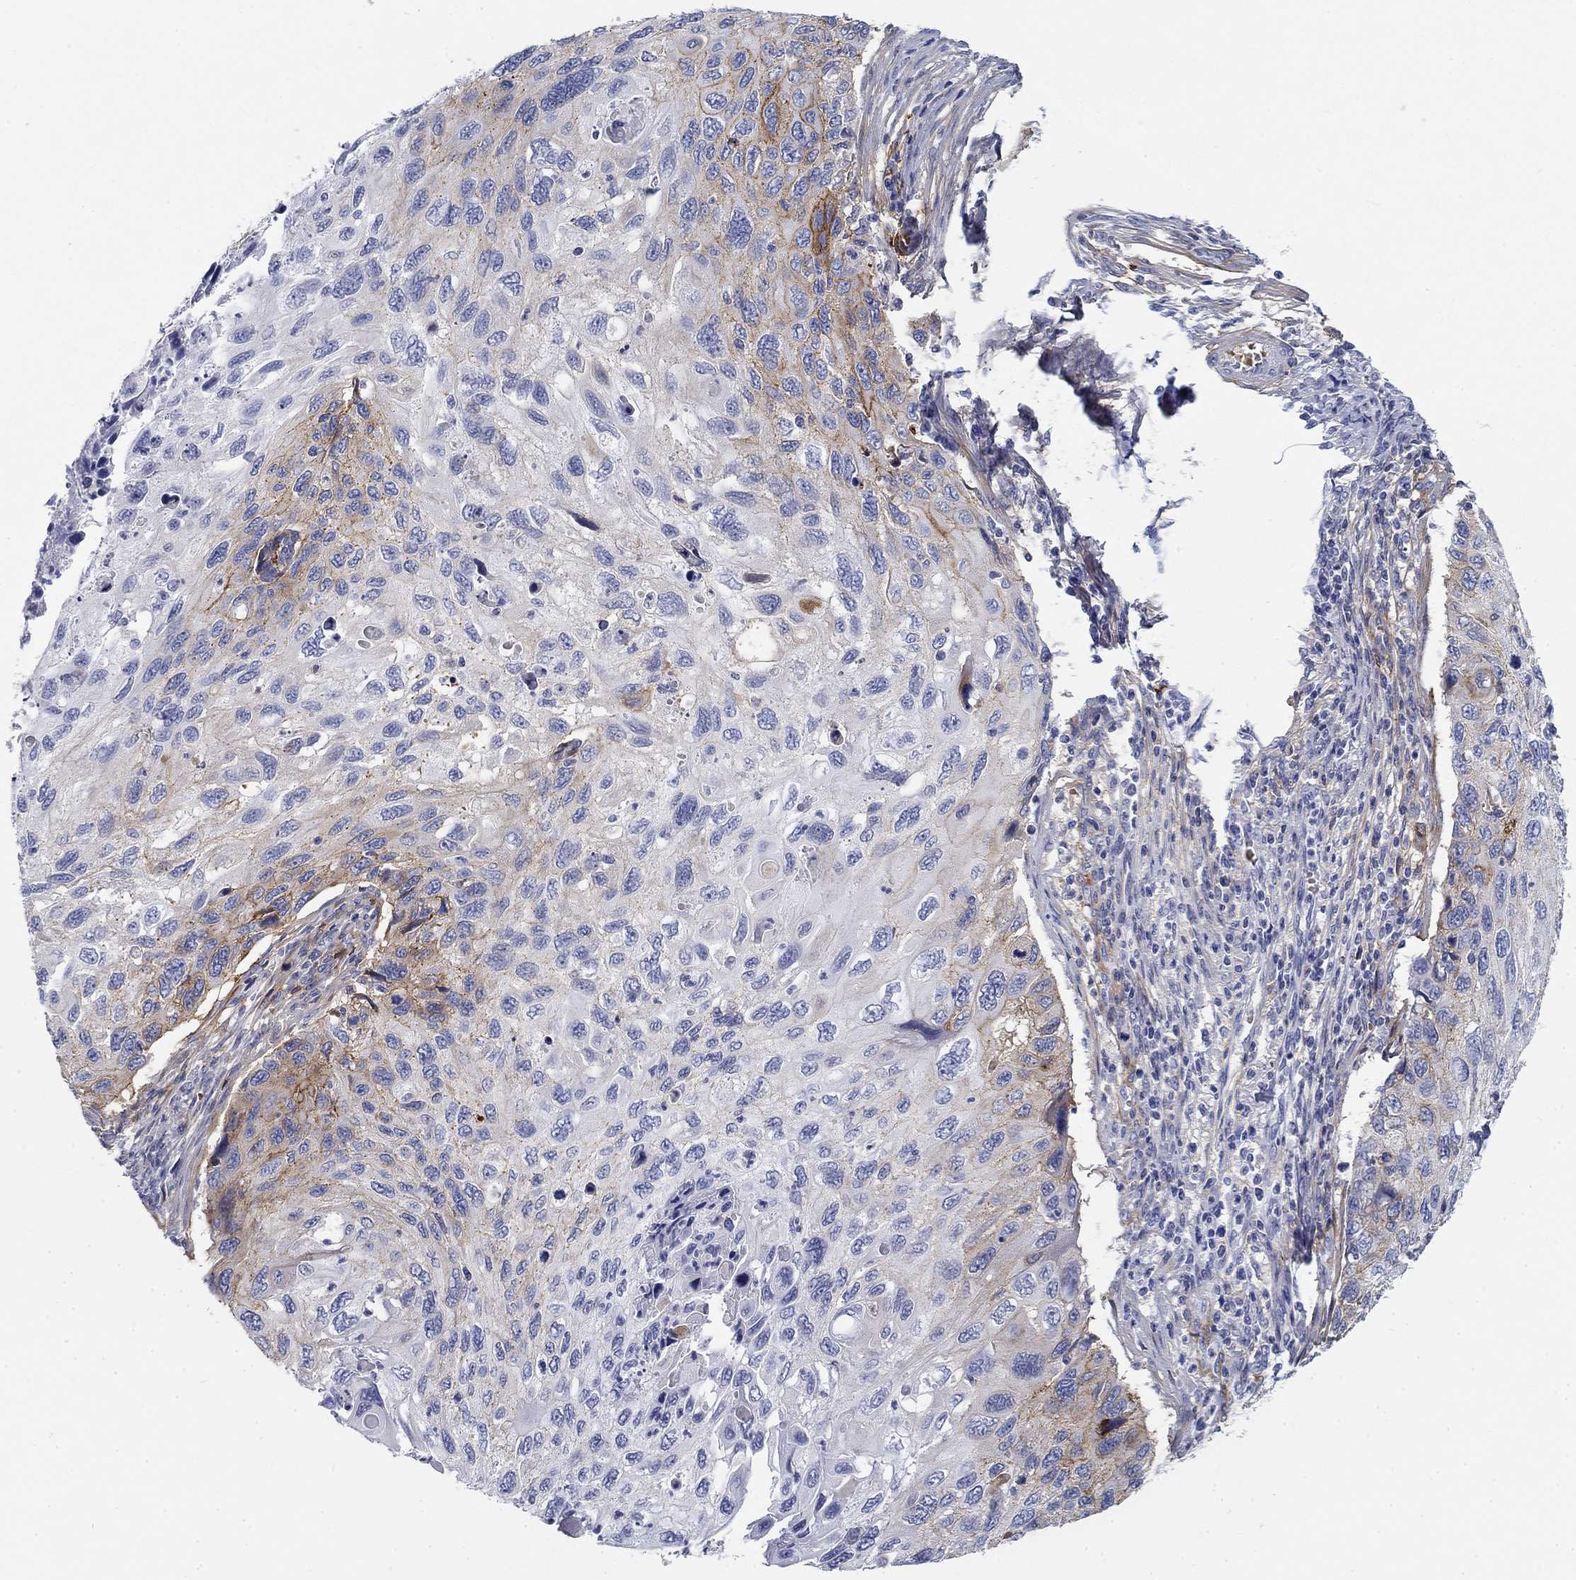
{"staining": {"intensity": "moderate", "quantity": "<25%", "location": "cytoplasmic/membranous"}, "tissue": "cervical cancer", "cell_type": "Tumor cells", "image_type": "cancer", "snomed": [{"axis": "morphology", "description": "Squamous cell carcinoma, NOS"}, {"axis": "topography", "description": "Cervix"}], "caption": "Moderate cytoplasmic/membranous staining for a protein is seen in approximately <25% of tumor cells of cervical cancer using immunohistochemistry.", "gene": "GPC1", "patient": {"sex": "female", "age": 70}}